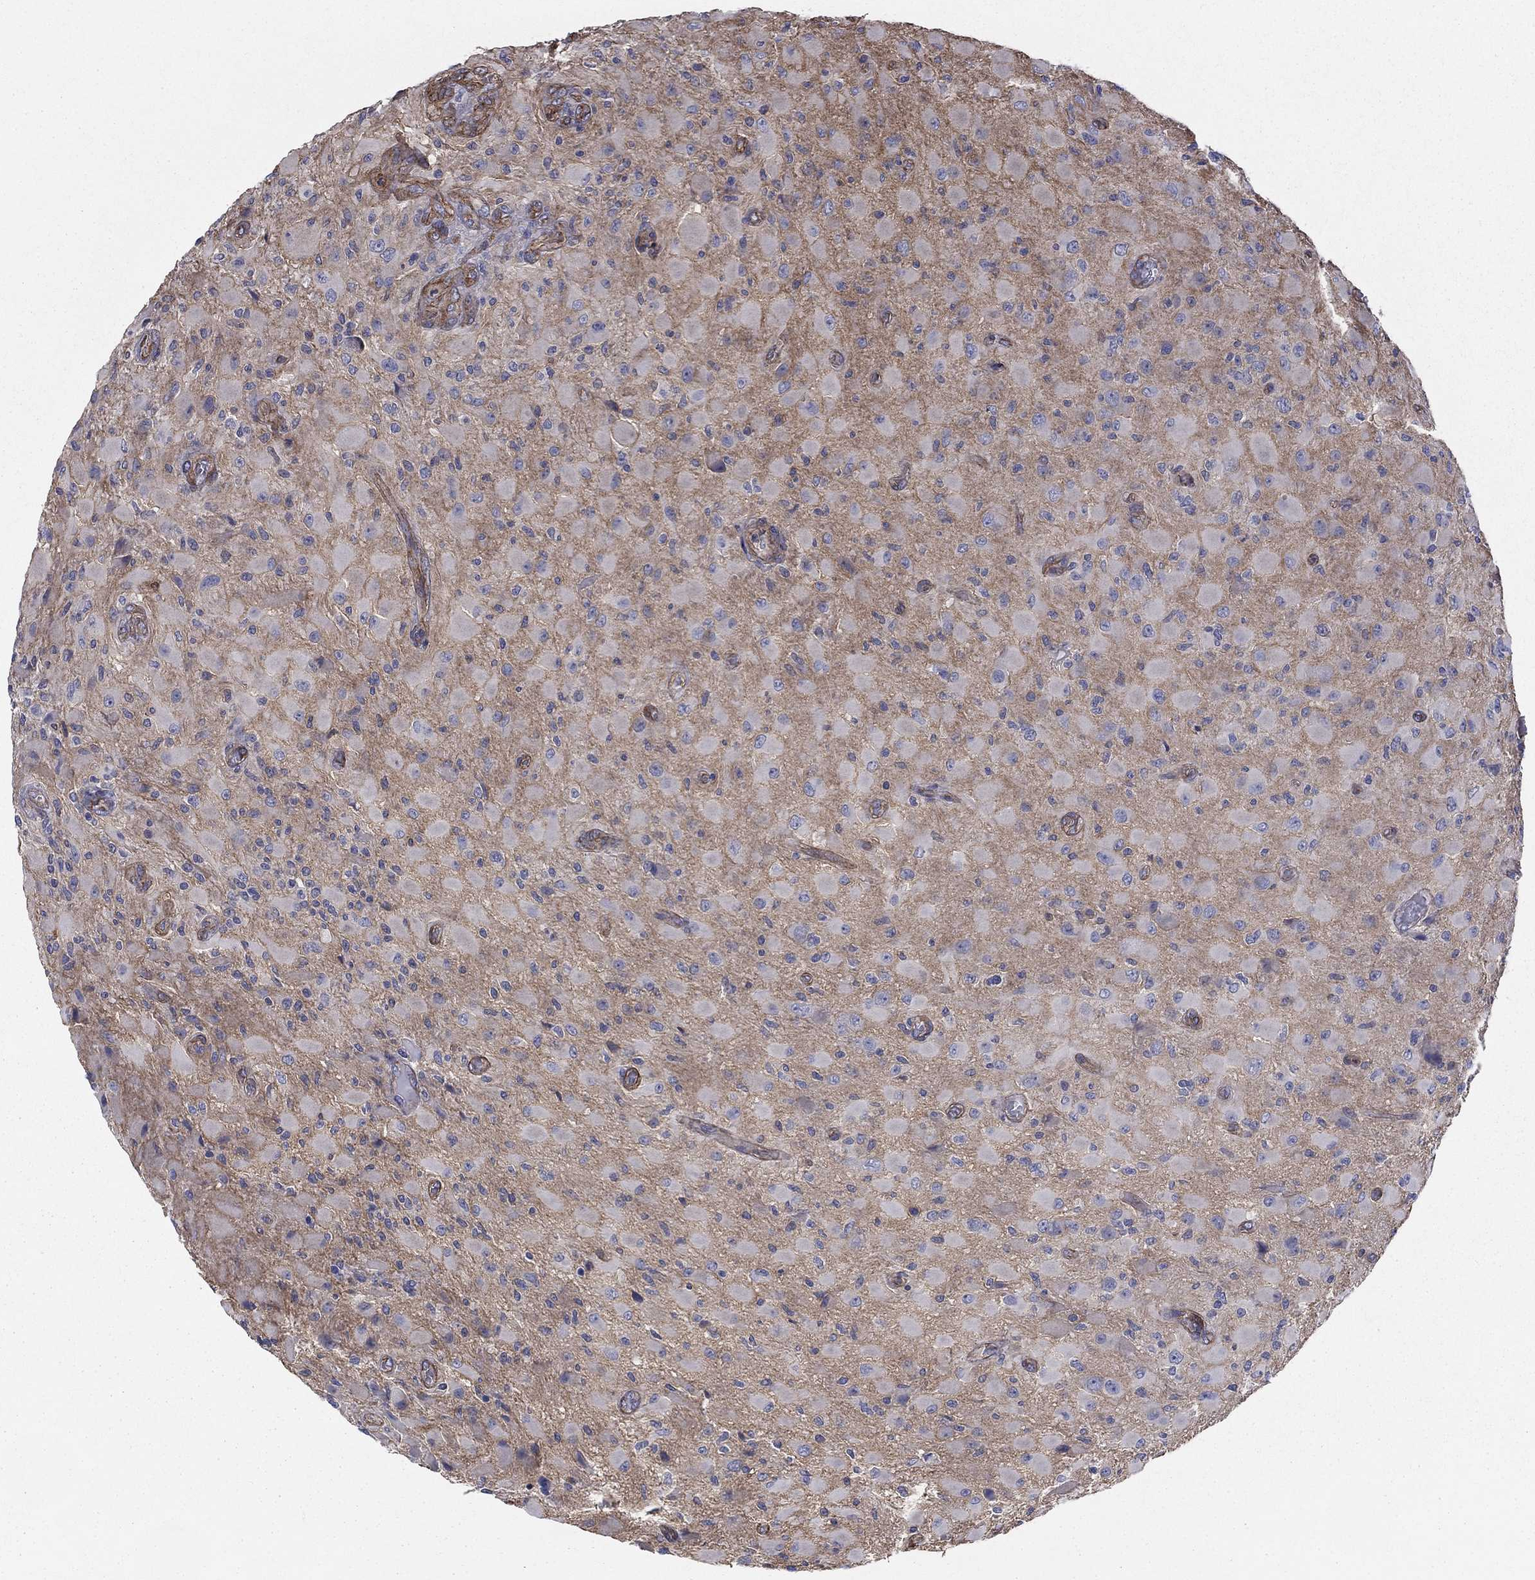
{"staining": {"intensity": "negative", "quantity": "none", "location": "none"}, "tissue": "glioma", "cell_type": "Tumor cells", "image_type": "cancer", "snomed": [{"axis": "morphology", "description": "Glioma, malignant, High grade"}, {"axis": "topography", "description": "Cerebral cortex"}], "caption": "Protein analysis of high-grade glioma (malignant) displays no significant expression in tumor cells.", "gene": "TCHH", "patient": {"sex": "male", "age": 35}}